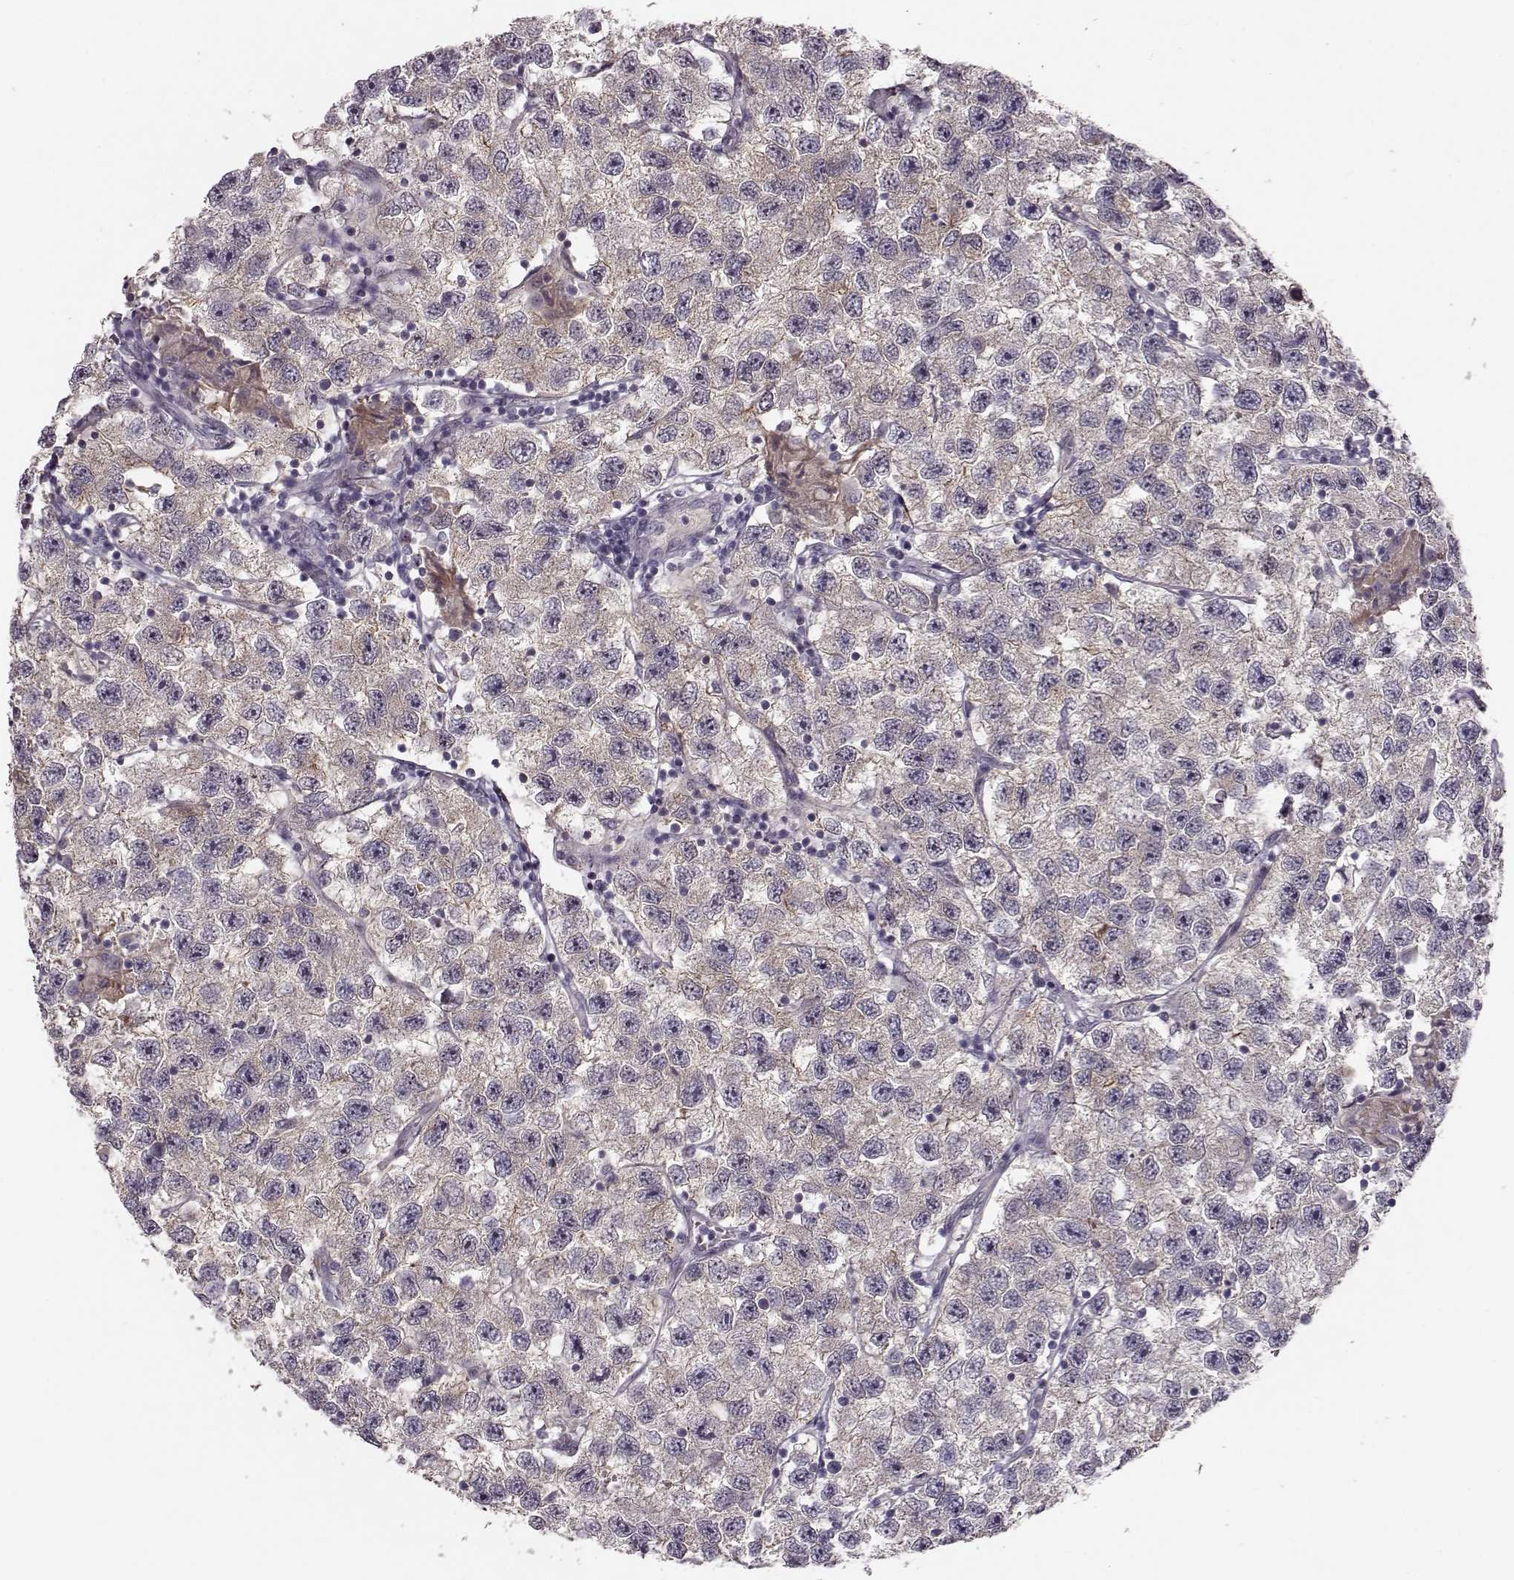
{"staining": {"intensity": "negative", "quantity": "none", "location": "none"}, "tissue": "testis cancer", "cell_type": "Tumor cells", "image_type": "cancer", "snomed": [{"axis": "morphology", "description": "Seminoma, NOS"}, {"axis": "topography", "description": "Testis"}], "caption": "Tumor cells show no significant protein expression in testis cancer (seminoma). (Immunohistochemistry, brightfield microscopy, high magnification).", "gene": "MTR", "patient": {"sex": "male", "age": 26}}